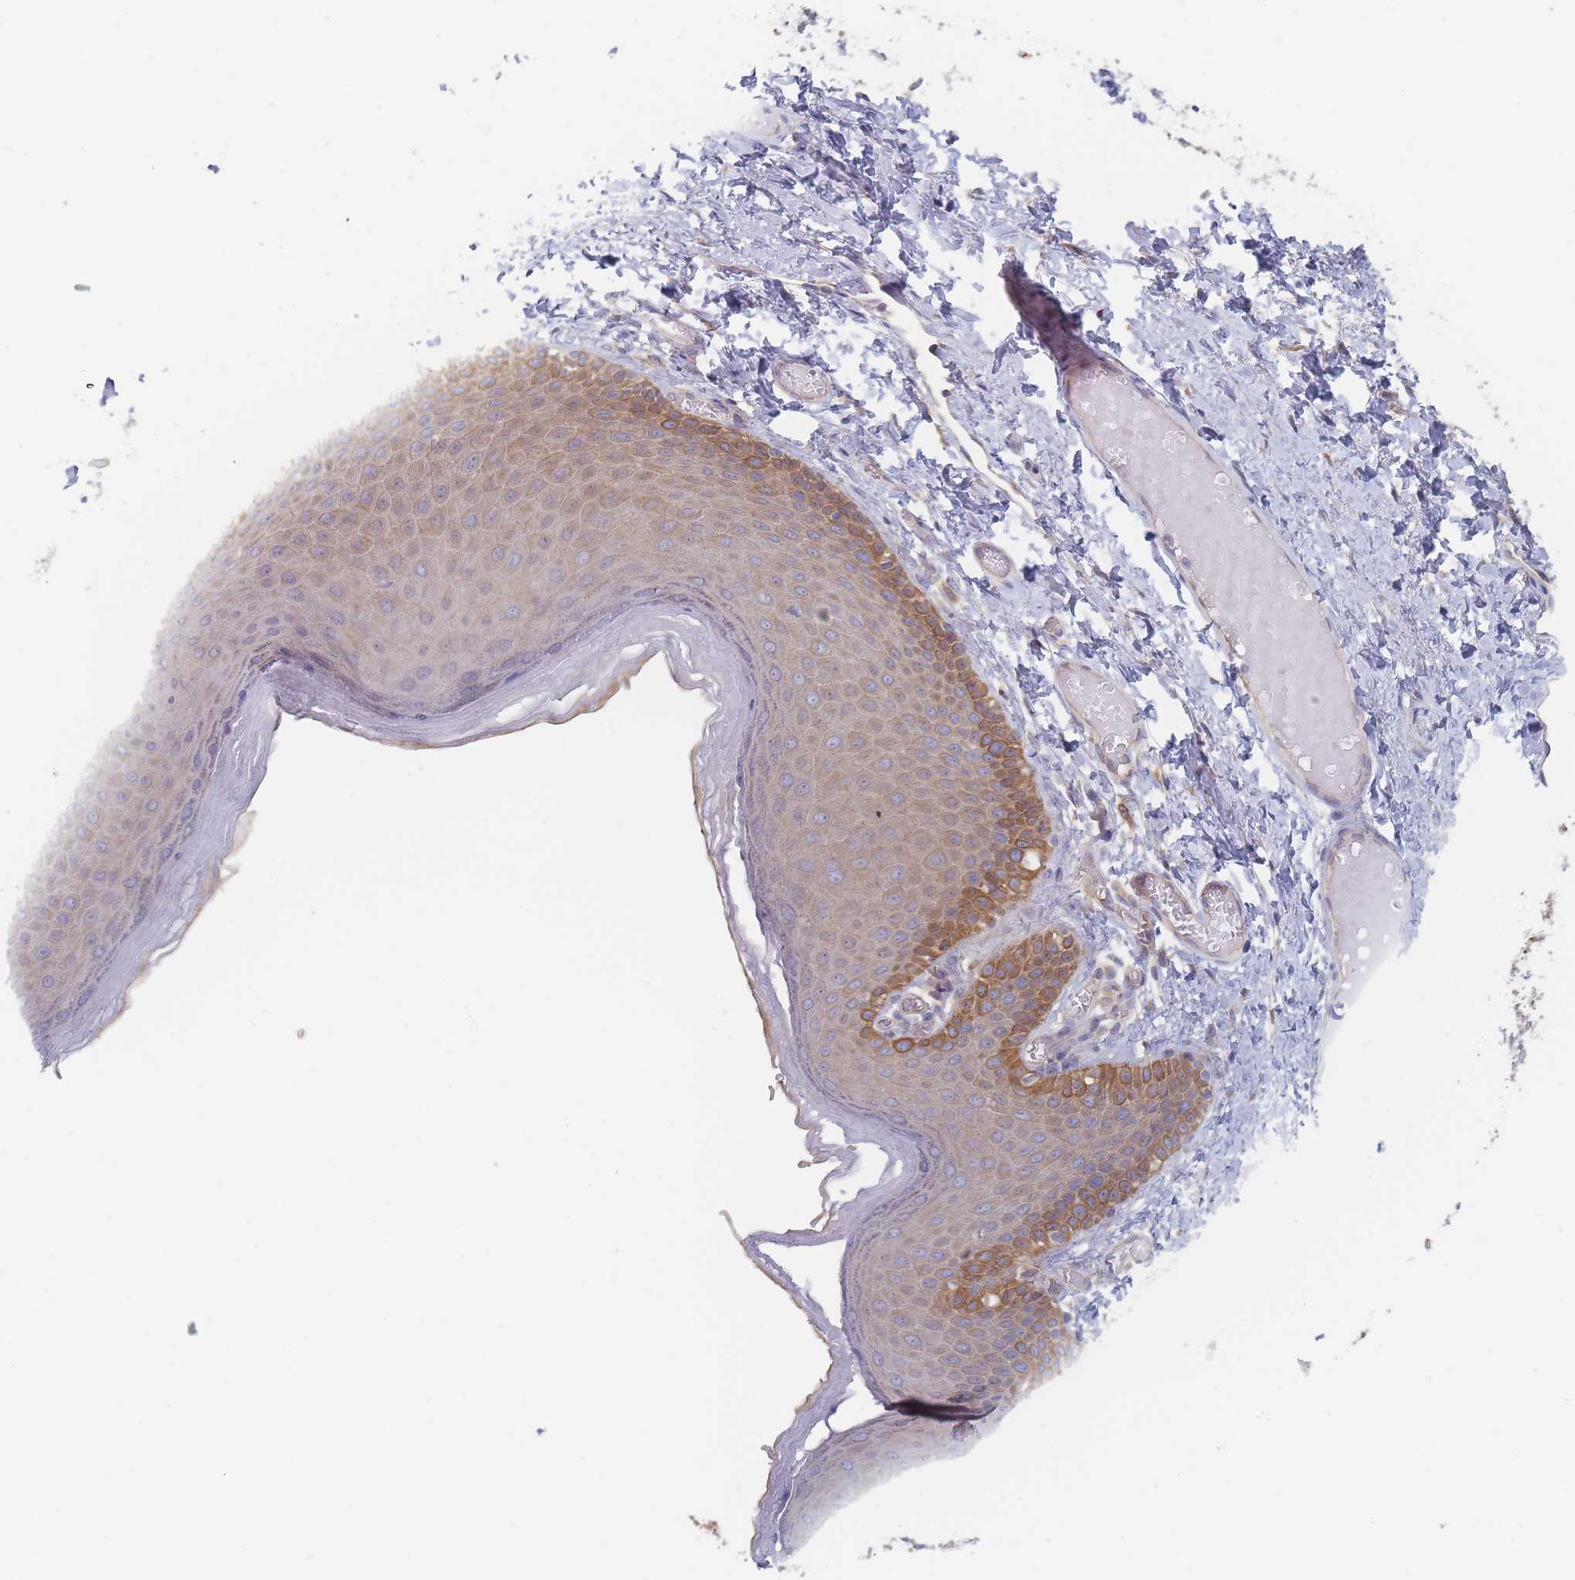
{"staining": {"intensity": "moderate", "quantity": "25%-75%", "location": "cytoplasmic/membranous"}, "tissue": "skin", "cell_type": "Epidermal cells", "image_type": "normal", "snomed": [{"axis": "morphology", "description": "Normal tissue, NOS"}, {"axis": "topography", "description": "Anal"}], "caption": "The immunohistochemical stain highlights moderate cytoplasmic/membranous positivity in epidermal cells of normal skin. (DAB (3,3'-diaminobenzidine) = brown stain, brightfield microscopy at high magnification).", "gene": "EFCC1", "patient": {"sex": "female", "age": 40}}